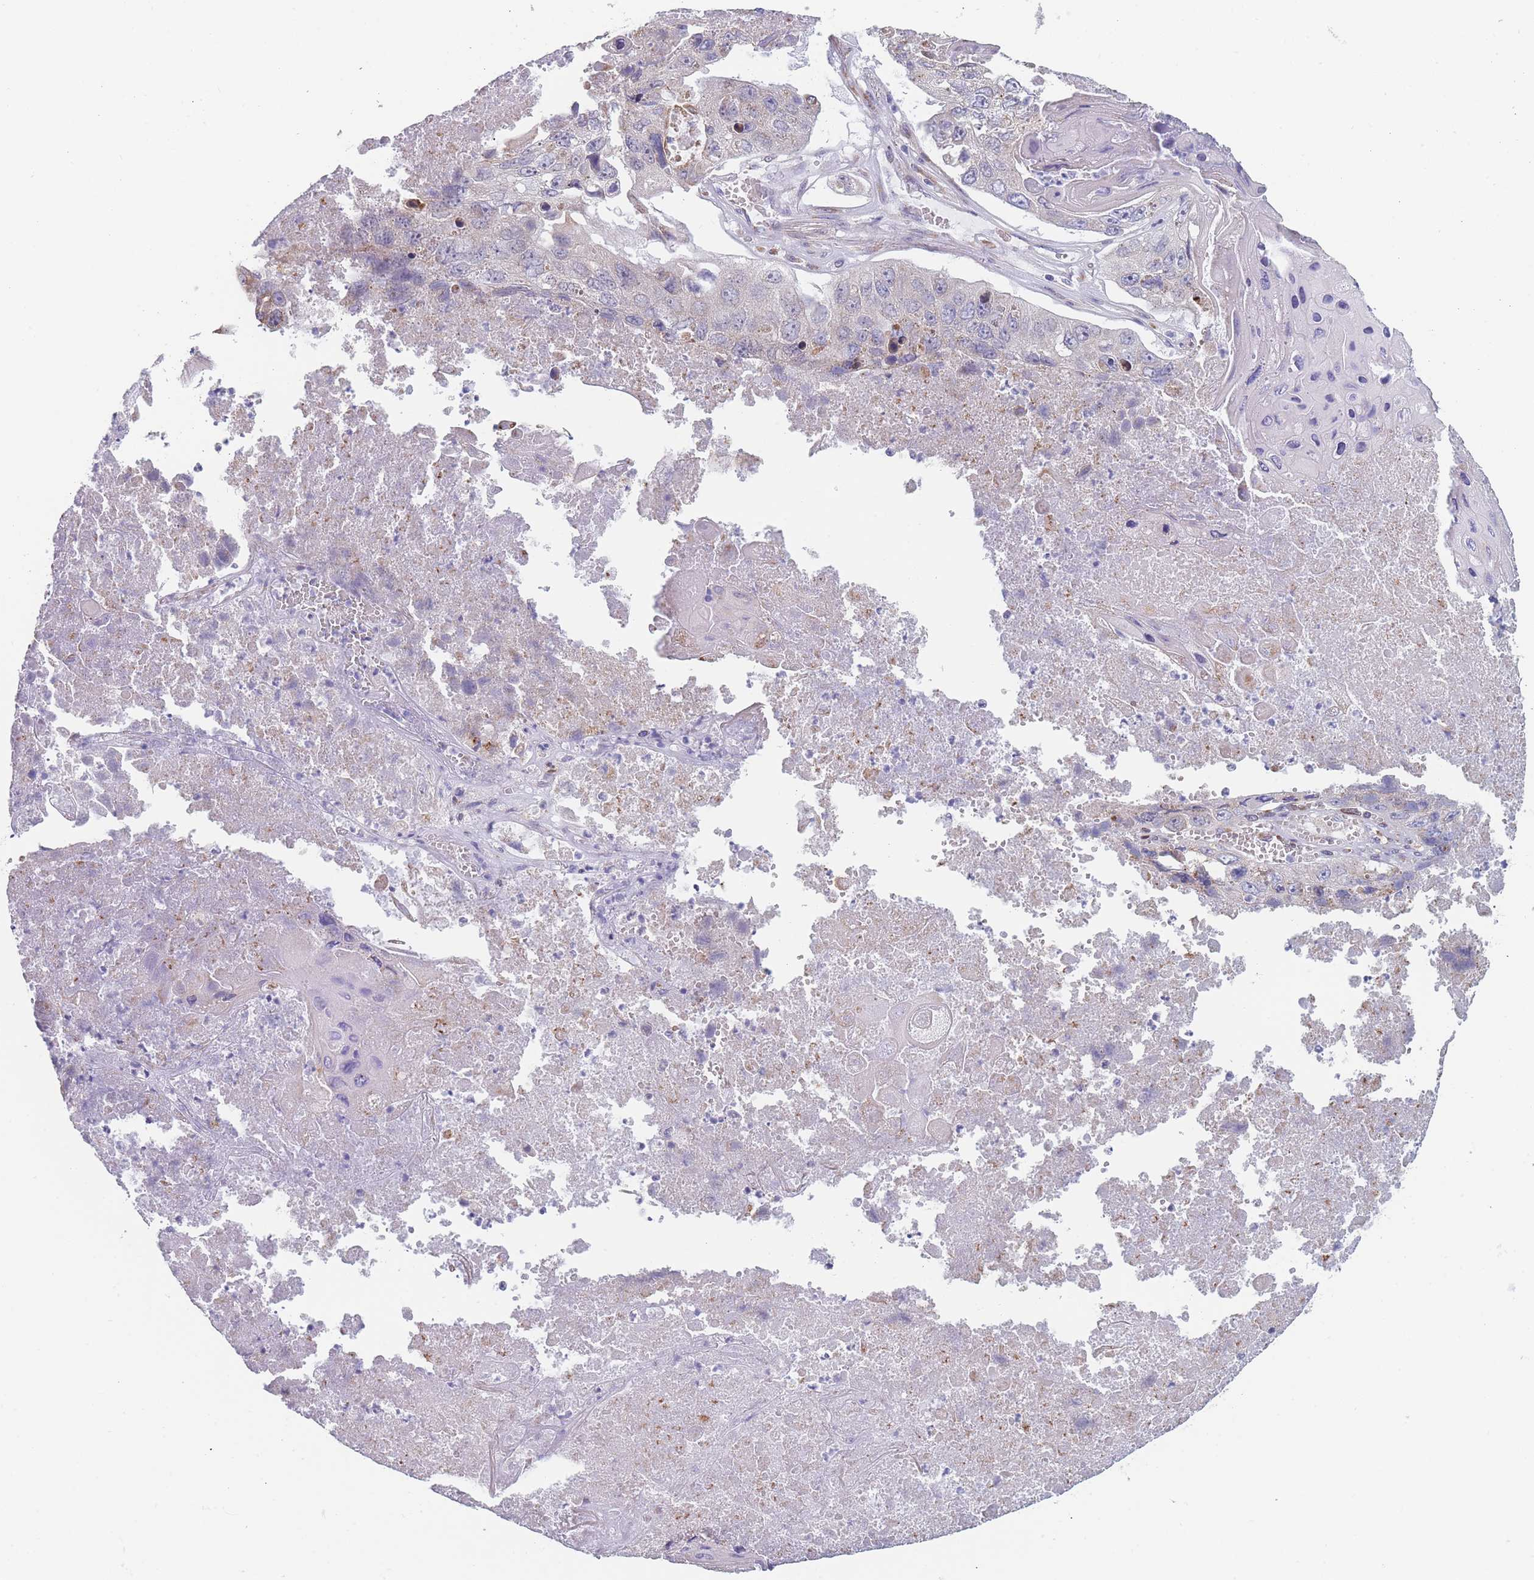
{"staining": {"intensity": "negative", "quantity": "none", "location": "none"}, "tissue": "lung cancer", "cell_type": "Tumor cells", "image_type": "cancer", "snomed": [{"axis": "morphology", "description": "Squamous cell carcinoma, NOS"}, {"axis": "topography", "description": "Lung"}], "caption": "Immunohistochemical staining of lung squamous cell carcinoma demonstrates no significant expression in tumor cells.", "gene": "TMED10", "patient": {"sex": "male", "age": 61}}